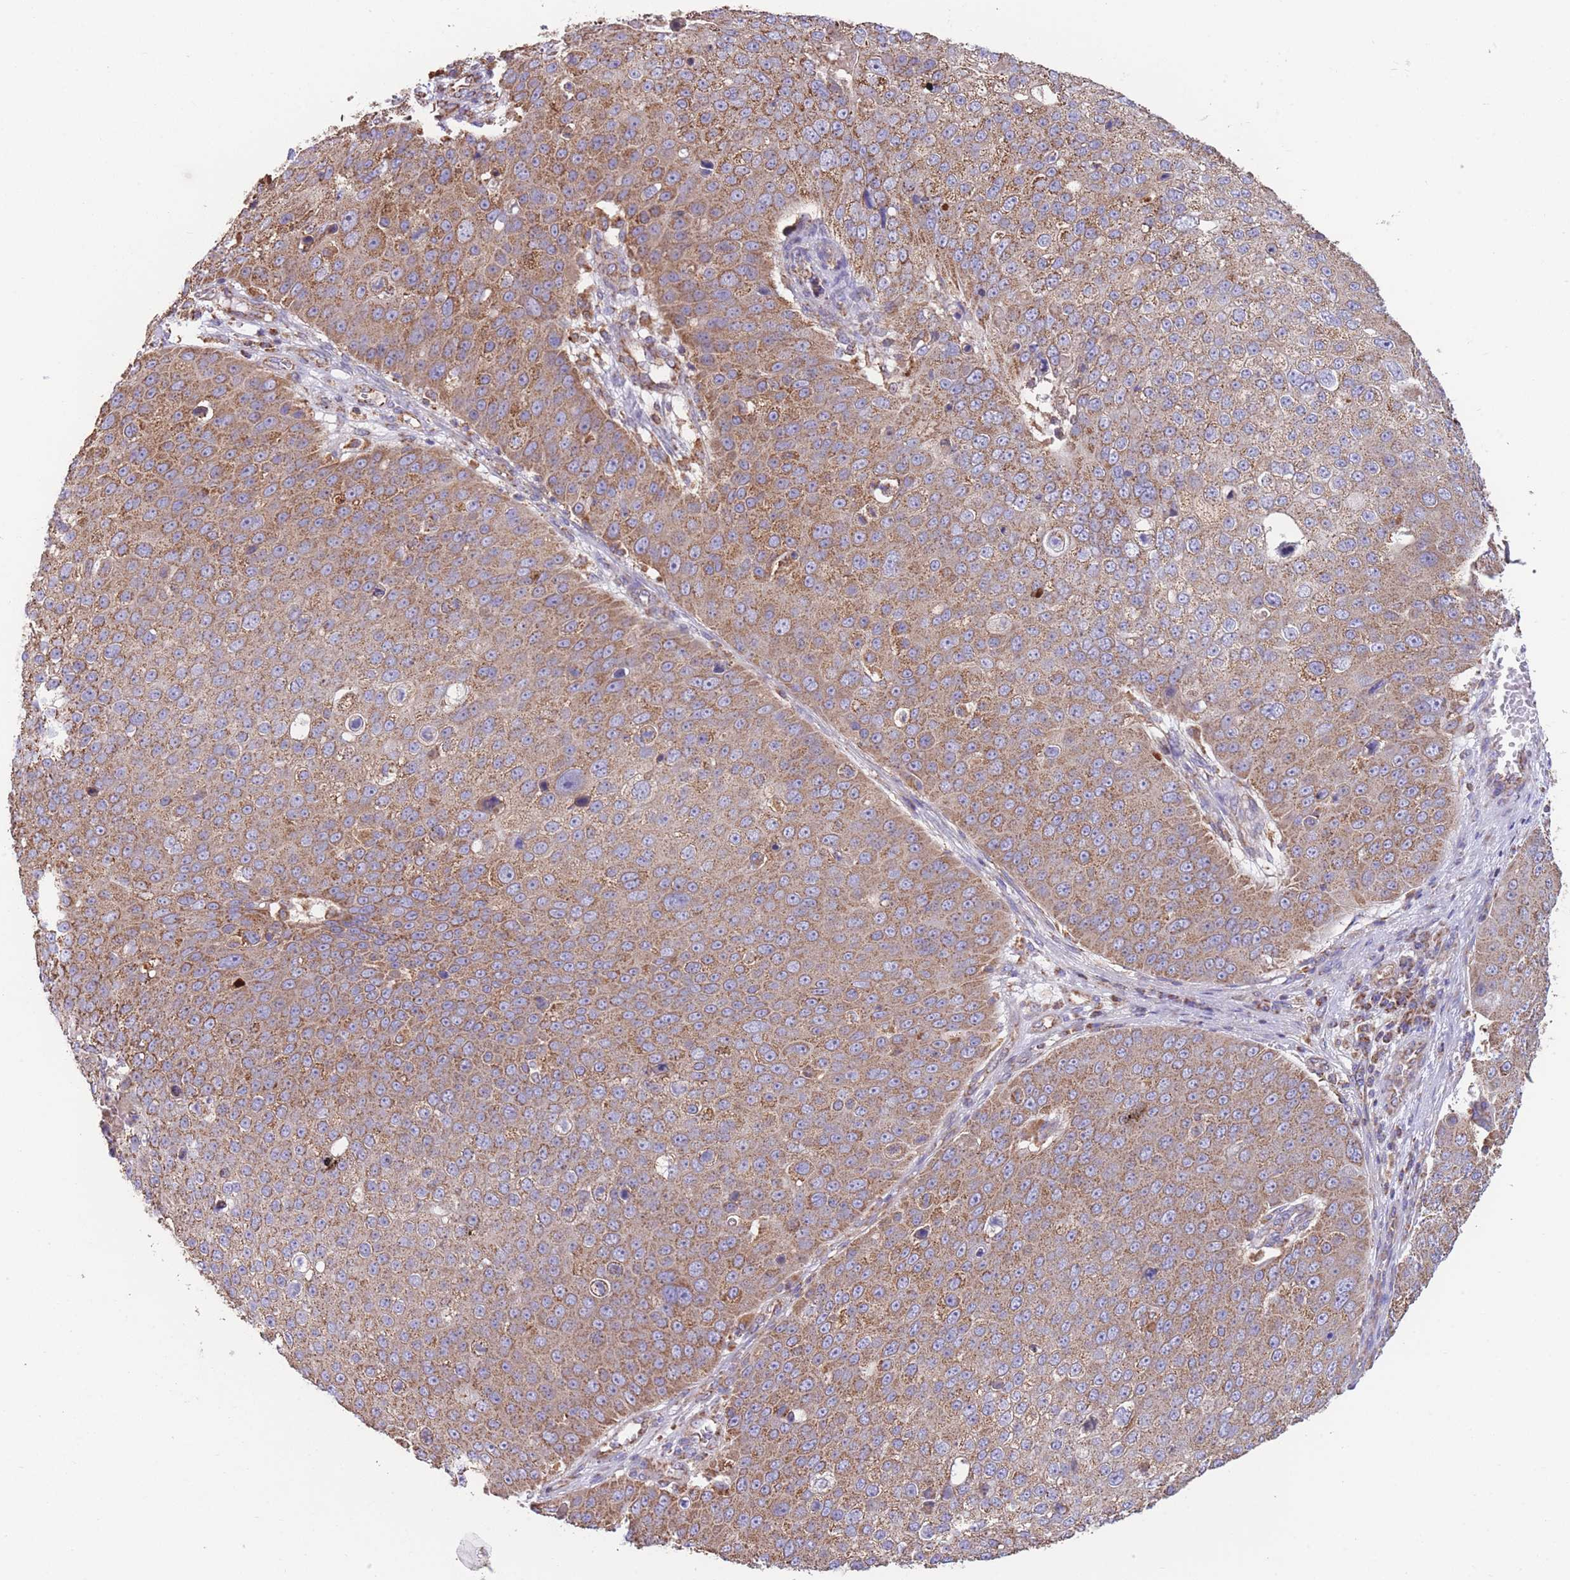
{"staining": {"intensity": "moderate", "quantity": ">75%", "location": "cytoplasmic/membranous"}, "tissue": "skin cancer", "cell_type": "Tumor cells", "image_type": "cancer", "snomed": [{"axis": "morphology", "description": "Squamous cell carcinoma, NOS"}, {"axis": "topography", "description": "Skin"}], "caption": "Immunohistochemical staining of human skin cancer displays medium levels of moderate cytoplasmic/membranous protein staining in about >75% of tumor cells. The staining was performed using DAB (3,3'-diaminobenzidine), with brown indicating positive protein expression. Nuclei are stained blue with hematoxylin.", "gene": "FKBP8", "patient": {"sex": "male", "age": 71}}